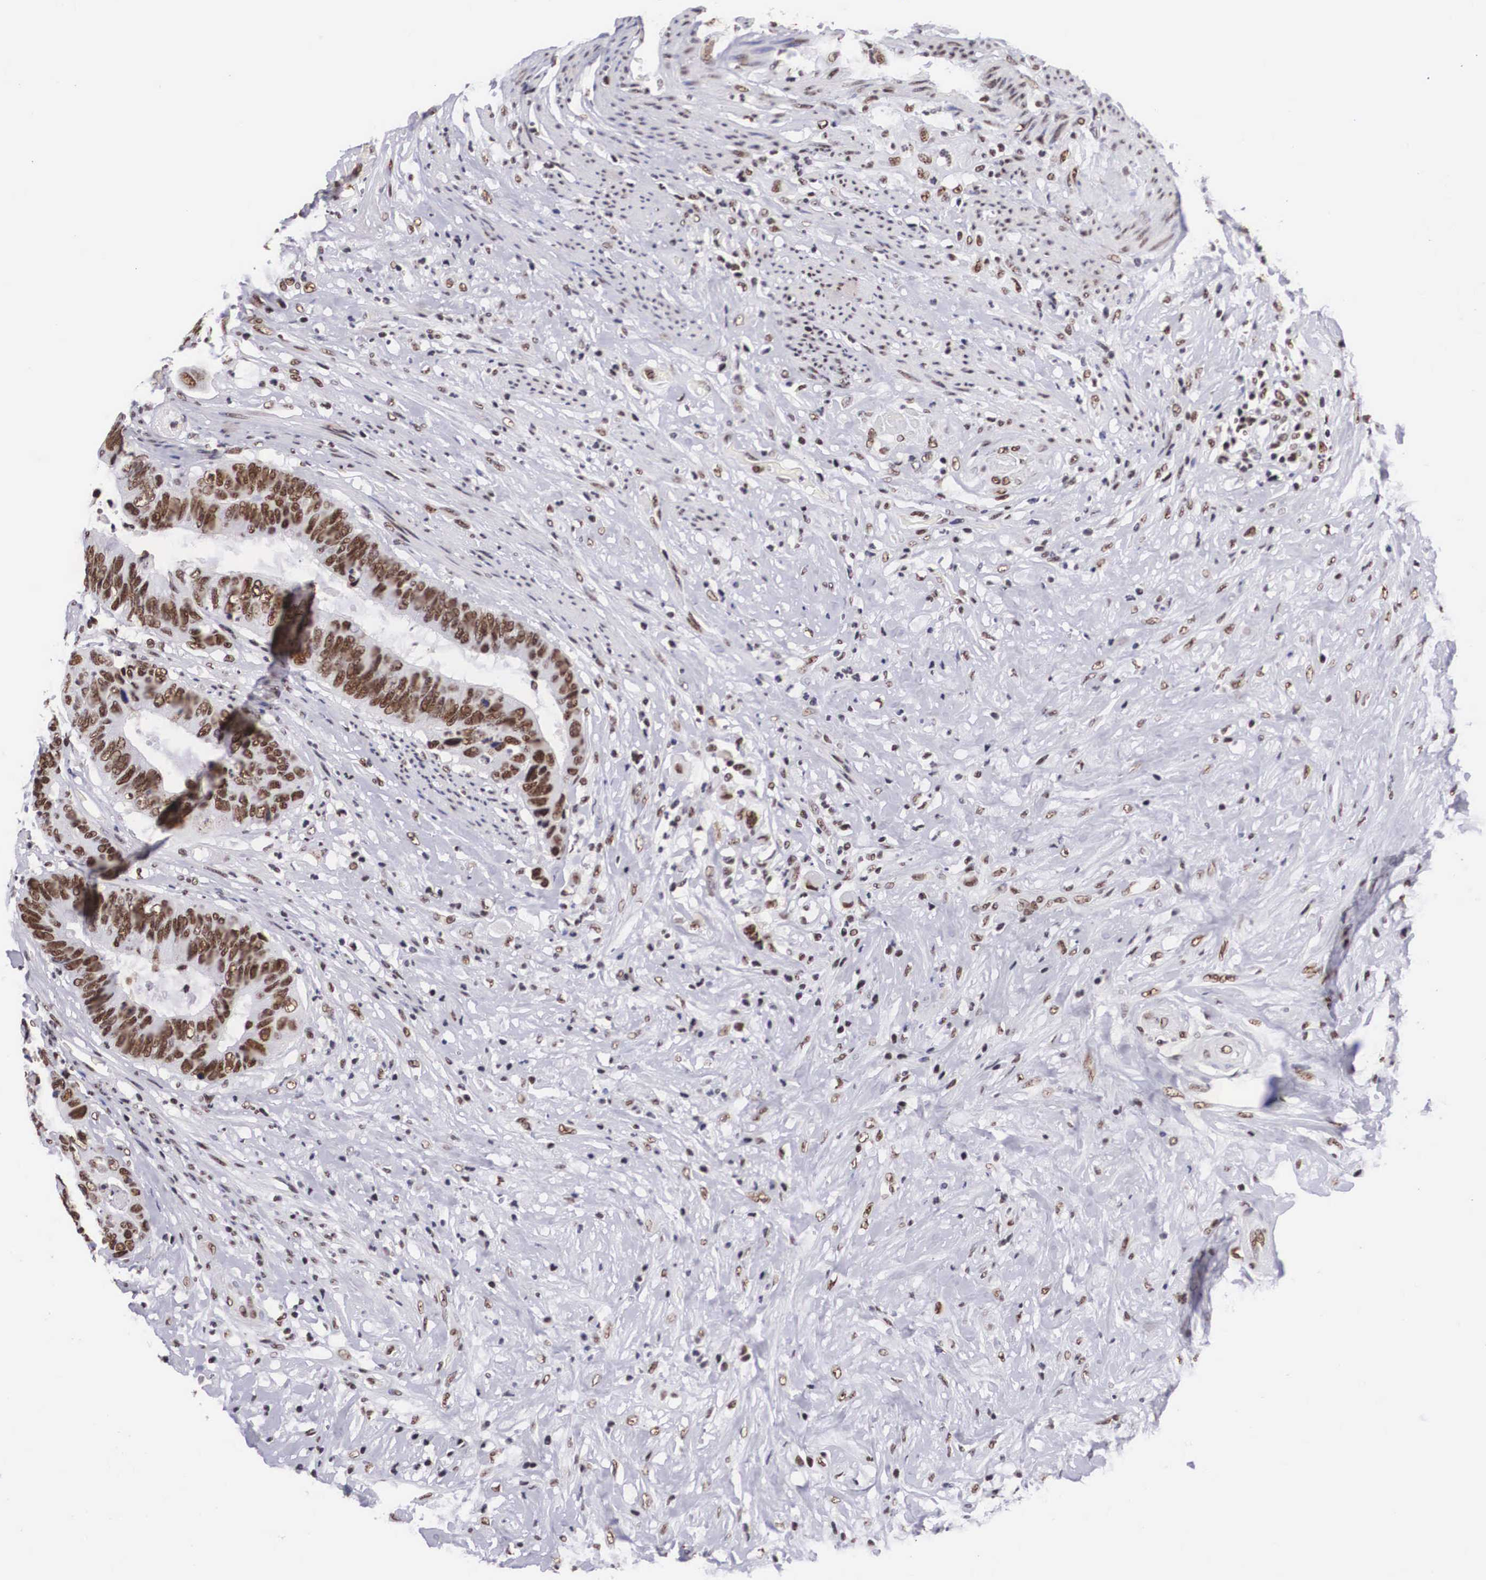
{"staining": {"intensity": "moderate", "quantity": ">75%", "location": "nuclear"}, "tissue": "colorectal cancer", "cell_type": "Tumor cells", "image_type": "cancer", "snomed": [{"axis": "morphology", "description": "Adenocarcinoma, NOS"}, {"axis": "topography", "description": "Rectum"}], "caption": "Colorectal cancer (adenocarcinoma) stained for a protein (brown) displays moderate nuclear positive staining in about >75% of tumor cells.", "gene": "SF3A1", "patient": {"sex": "female", "age": 65}}